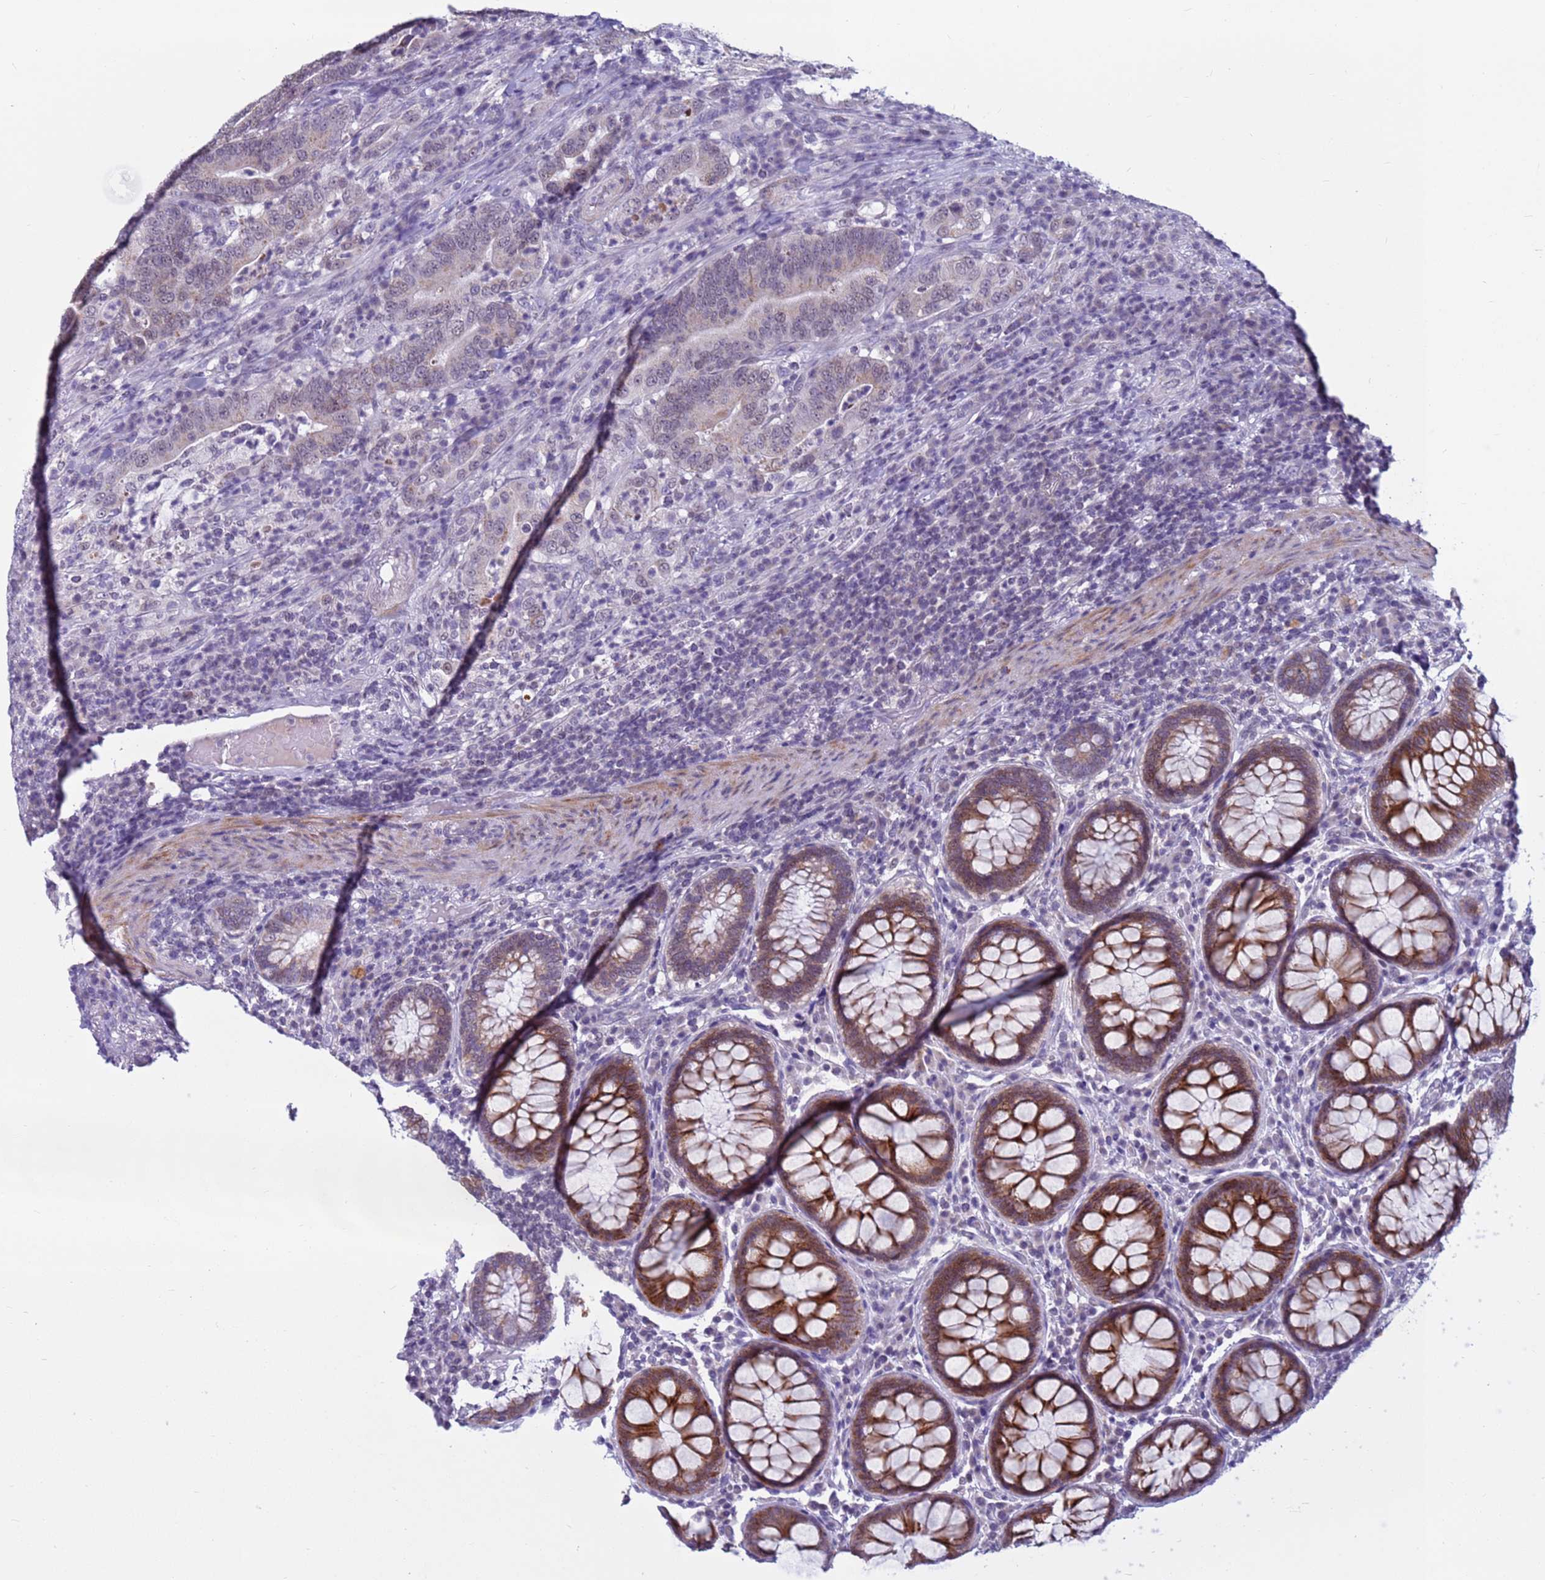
{"staining": {"intensity": "weak", "quantity": "25%-75%", "location": "cytoplasmic/membranous"}, "tissue": "colorectal cancer", "cell_type": "Tumor cells", "image_type": "cancer", "snomed": [{"axis": "morphology", "description": "Adenocarcinoma, NOS"}, {"axis": "topography", "description": "Colon"}], "caption": "This micrograph demonstrates adenocarcinoma (colorectal) stained with IHC to label a protein in brown. The cytoplasmic/membranous of tumor cells show weak positivity for the protein. Nuclei are counter-stained blue.", "gene": "CDK2AP2", "patient": {"sex": "female", "age": 66}}